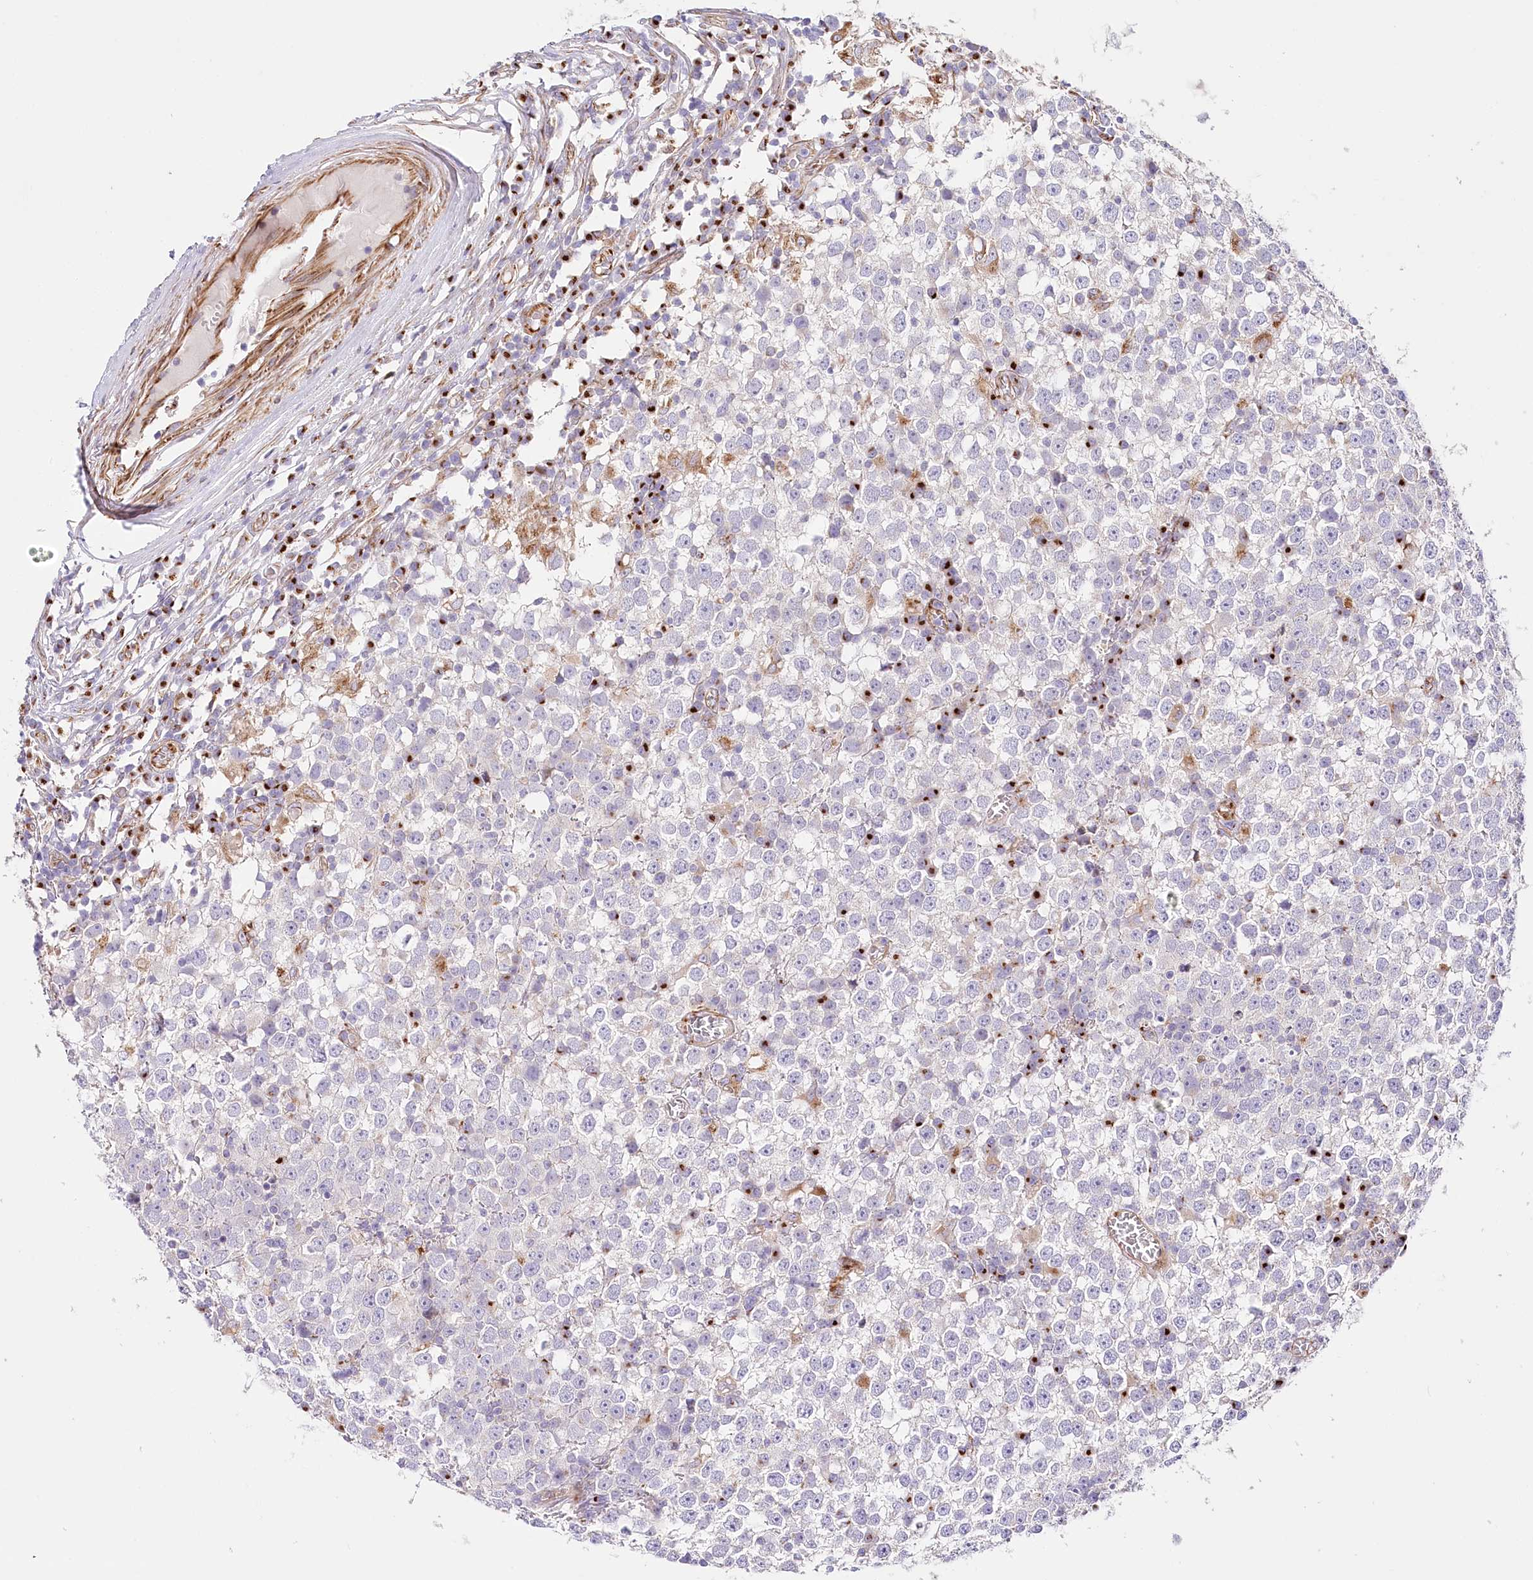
{"staining": {"intensity": "negative", "quantity": "none", "location": "none"}, "tissue": "testis cancer", "cell_type": "Tumor cells", "image_type": "cancer", "snomed": [{"axis": "morphology", "description": "Seminoma, NOS"}, {"axis": "topography", "description": "Testis"}], "caption": "The histopathology image demonstrates no staining of tumor cells in testis cancer (seminoma). (Brightfield microscopy of DAB (3,3'-diaminobenzidine) immunohistochemistry at high magnification).", "gene": "ABRAXAS2", "patient": {"sex": "male", "age": 65}}